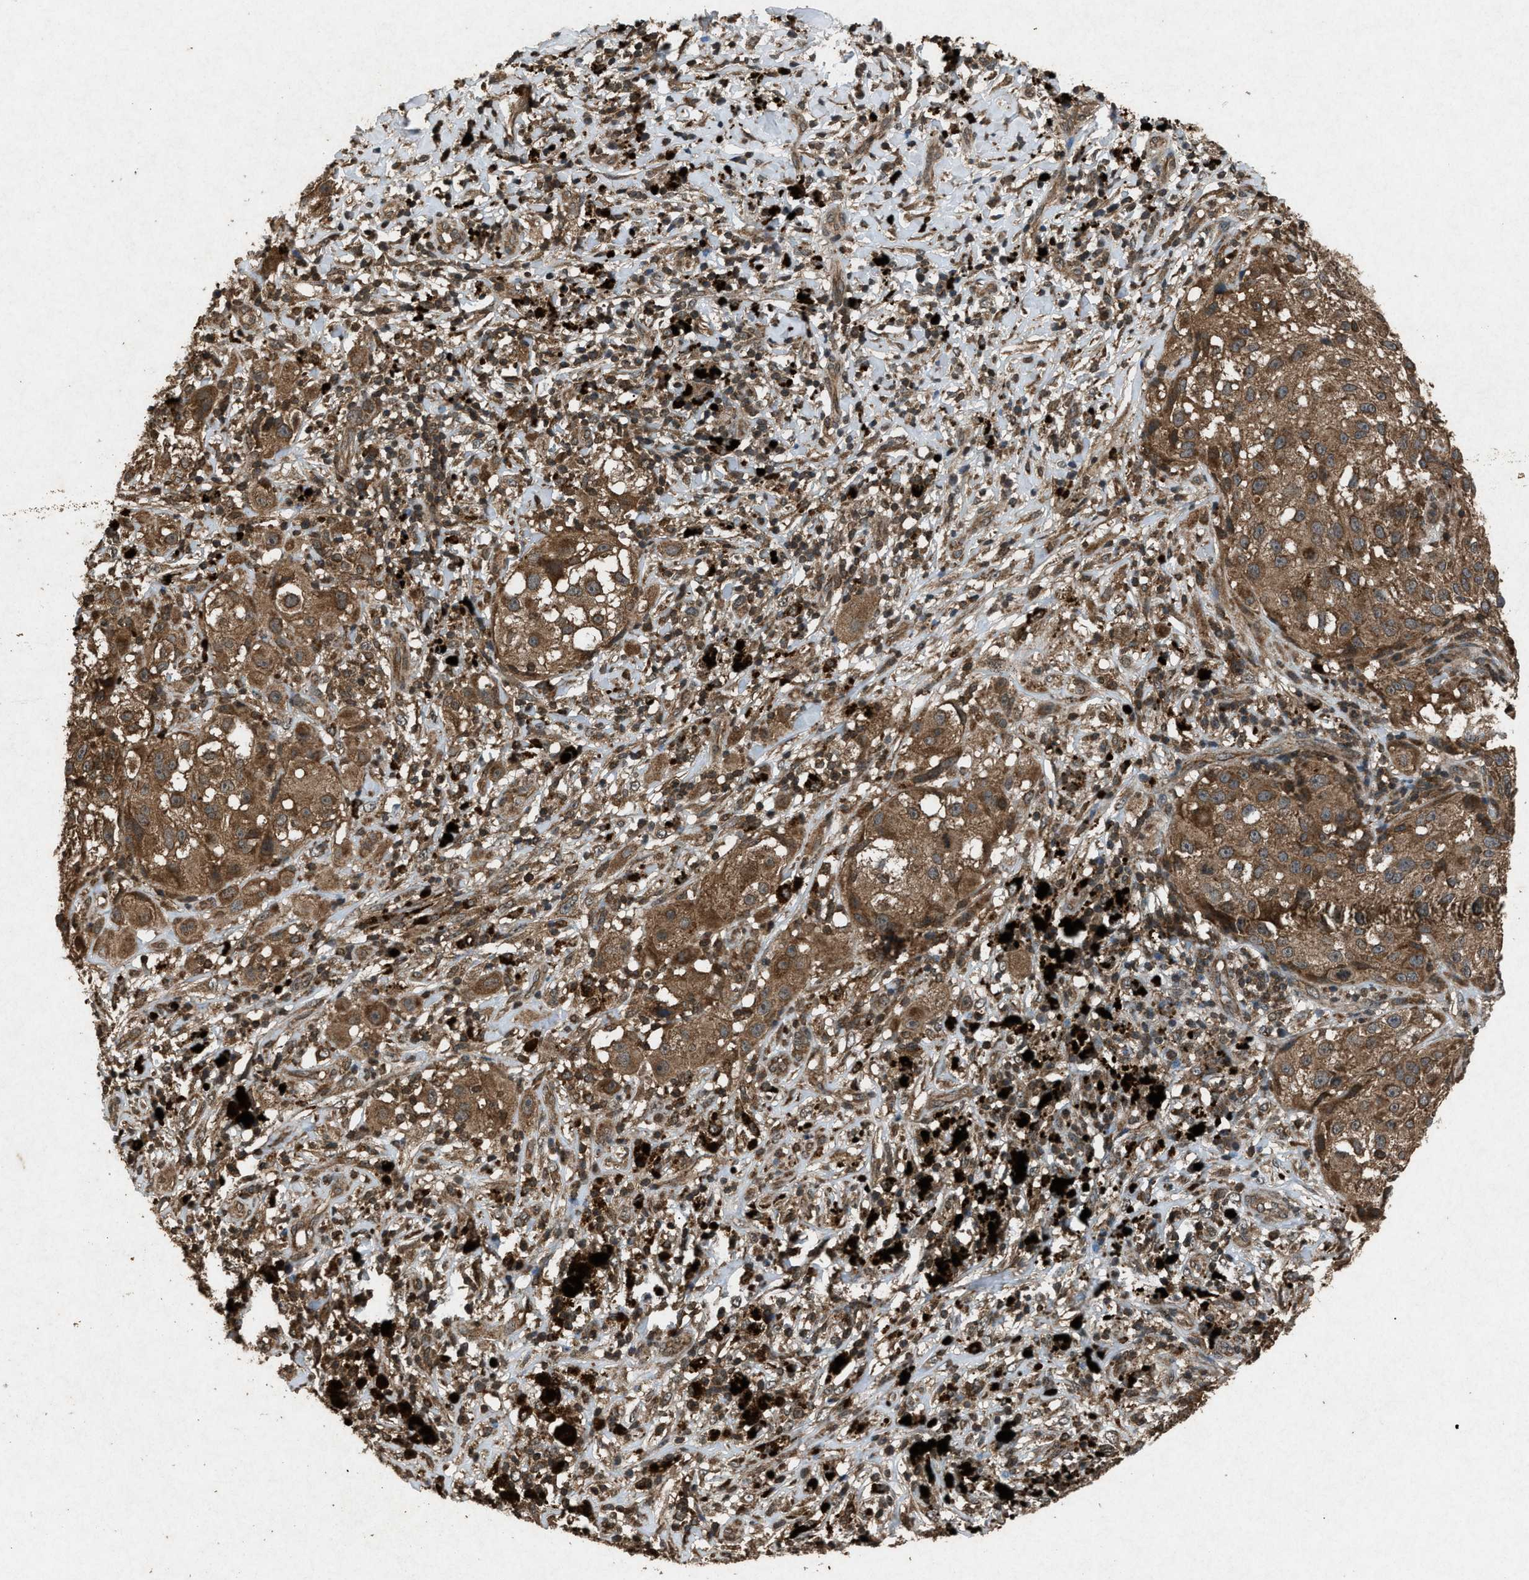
{"staining": {"intensity": "moderate", "quantity": ">75%", "location": "cytoplasmic/membranous"}, "tissue": "melanoma", "cell_type": "Tumor cells", "image_type": "cancer", "snomed": [{"axis": "morphology", "description": "Necrosis, NOS"}, {"axis": "morphology", "description": "Malignant melanoma, NOS"}, {"axis": "topography", "description": "Skin"}], "caption": "Immunohistochemical staining of malignant melanoma displays medium levels of moderate cytoplasmic/membranous protein positivity in about >75% of tumor cells. Using DAB (brown) and hematoxylin (blue) stains, captured at high magnification using brightfield microscopy.", "gene": "OAS1", "patient": {"sex": "female", "age": 87}}